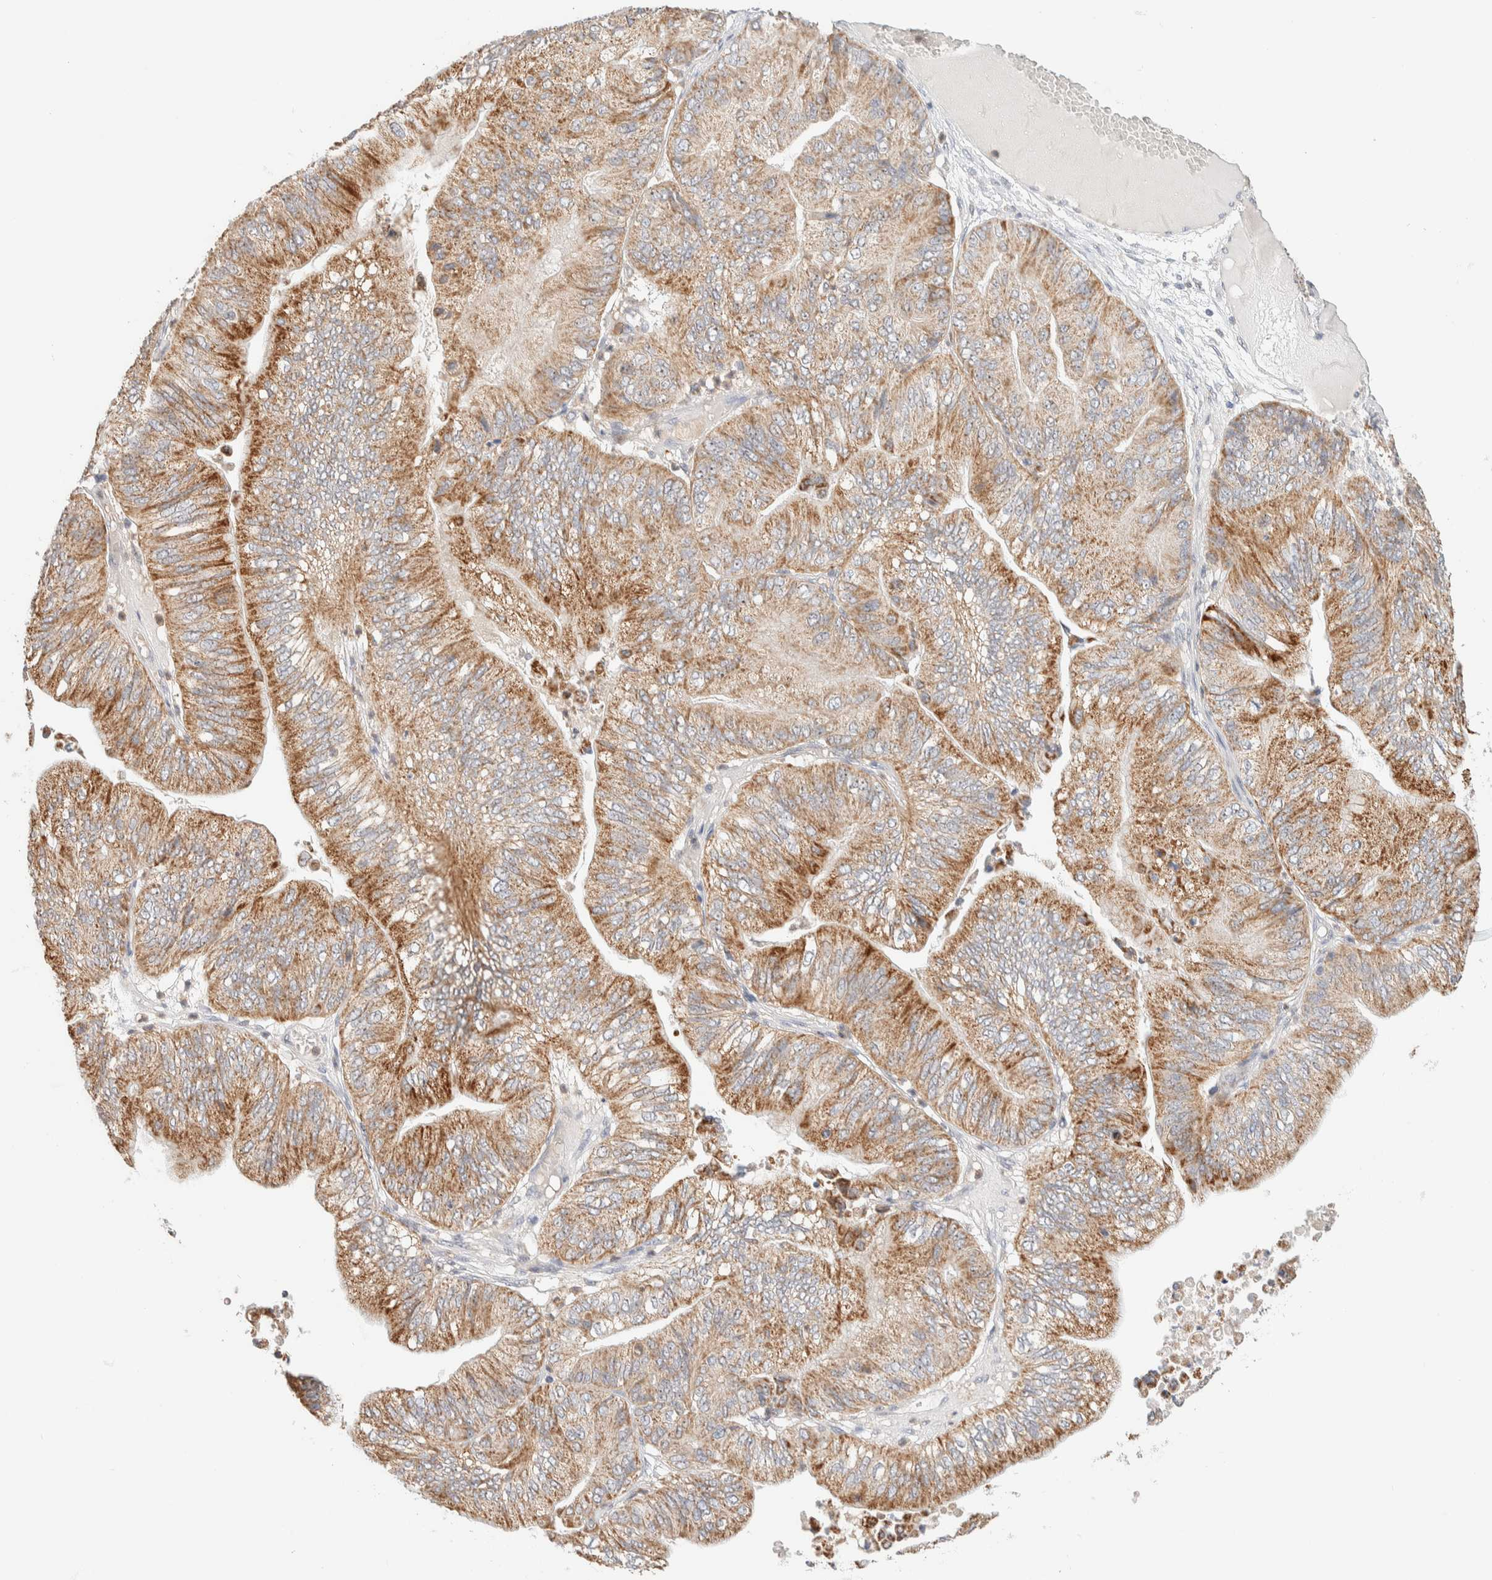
{"staining": {"intensity": "moderate", "quantity": ">75%", "location": "cytoplasmic/membranous"}, "tissue": "ovarian cancer", "cell_type": "Tumor cells", "image_type": "cancer", "snomed": [{"axis": "morphology", "description": "Cystadenocarcinoma, mucinous, NOS"}, {"axis": "topography", "description": "Ovary"}], "caption": "The image reveals staining of mucinous cystadenocarcinoma (ovarian), revealing moderate cytoplasmic/membranous protein expression (brown color) within tumor cells.", "gene": "HDHD3", "patient": {"sex": "female", "age": 61}}